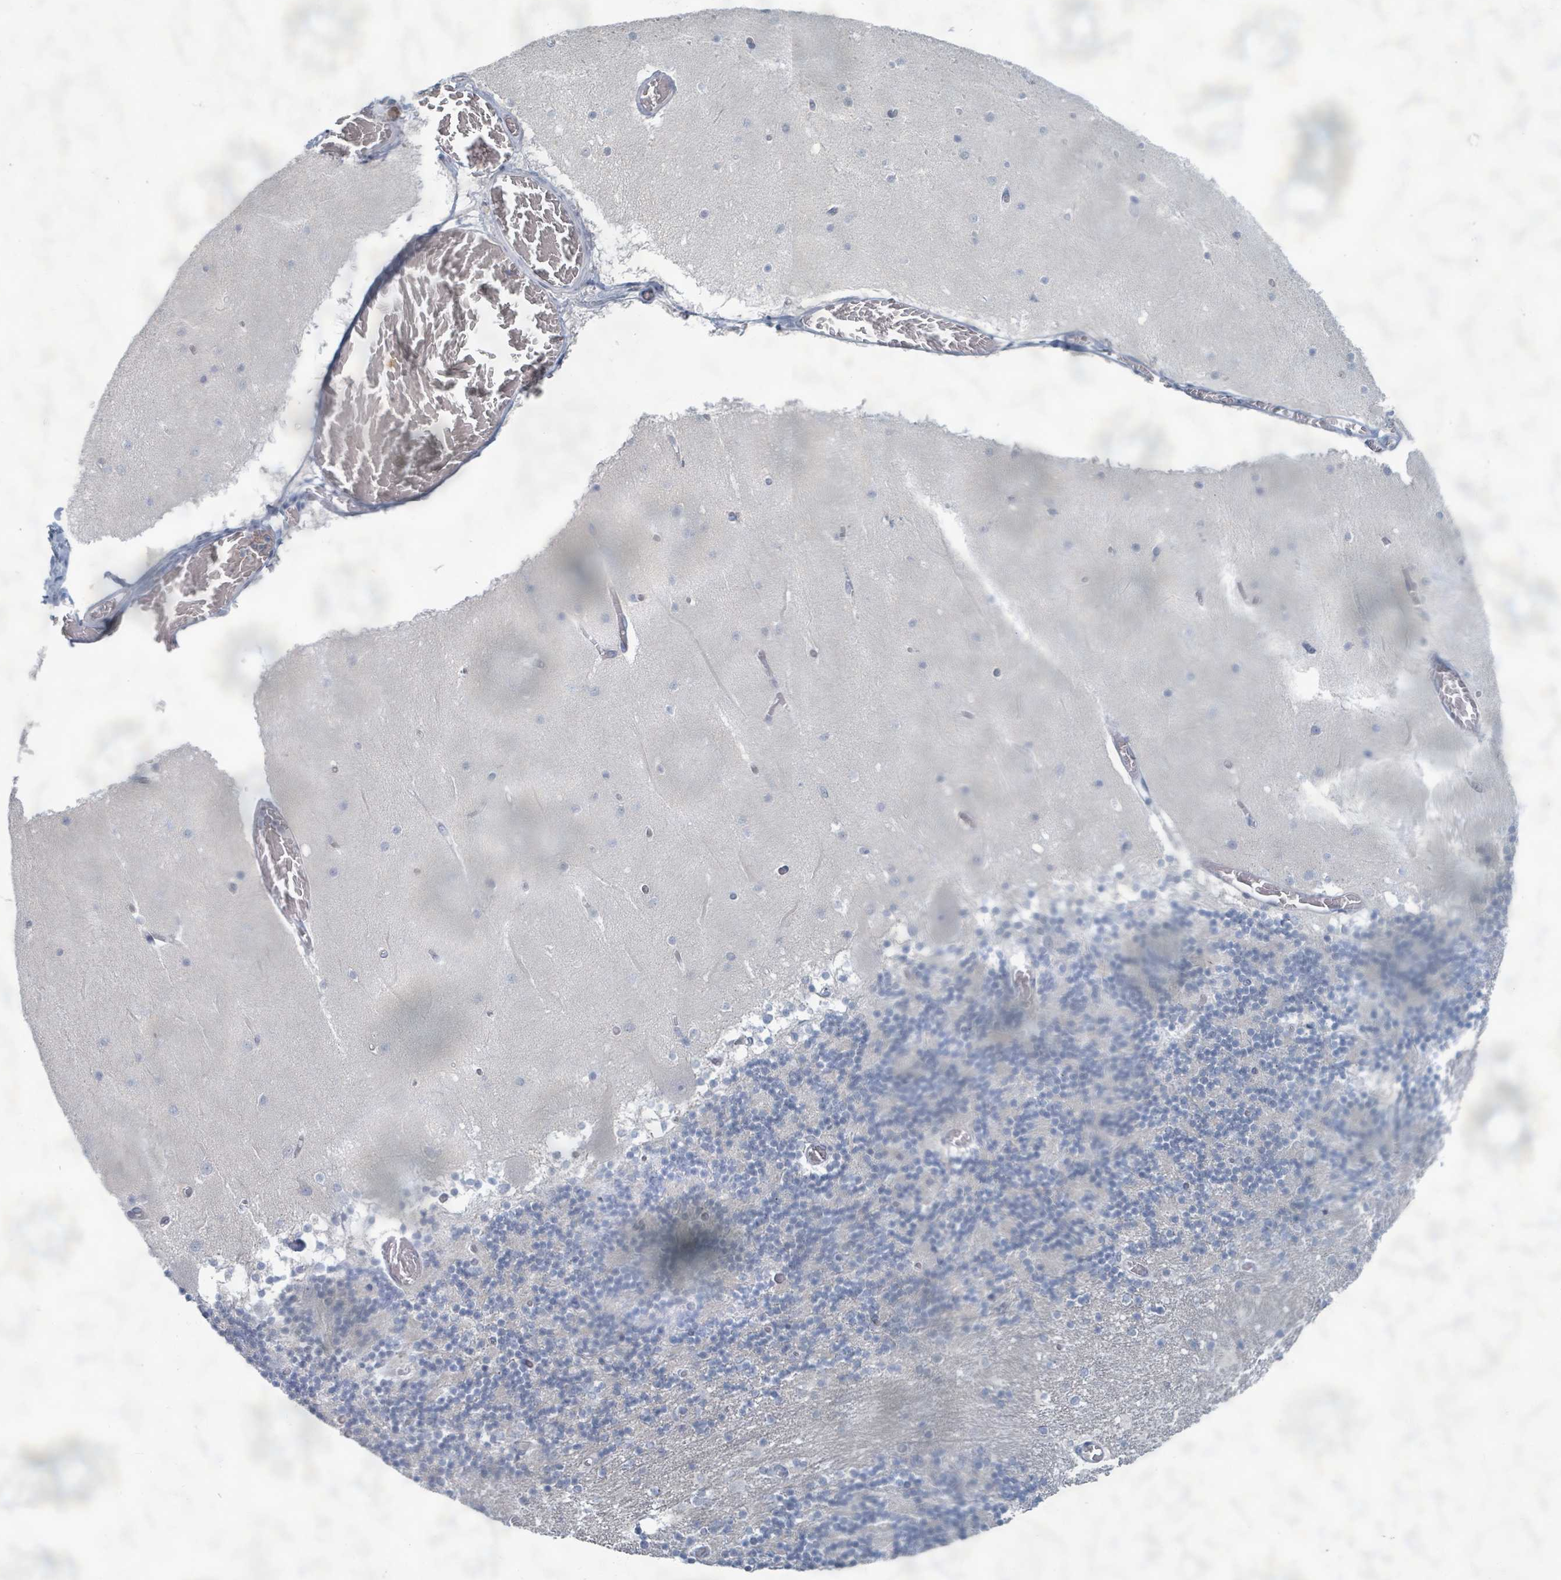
{"staining": {"intensity": "negative", "quantity": "none", "location": "none"}, "tissue": "cerebellum", "cell_type": "Cells in granular layer", "image_type": "normal", "snomed": [{"axis": "morphology", "description": "Normal tissue, NOS"}, {"axis": "topography", "description": "Cerebellum"}], "caption": "This photomicrograph is of benign cerebellum stained with IHC to label a protein in brown with the nuclei are counter-stained blue. There is no staining in cells in granular layer. (Immunohistochemistry, brightfield microscopy, high magnification).", "gene": "WNT11", "patient": {"sex": "female", "age": 28}}